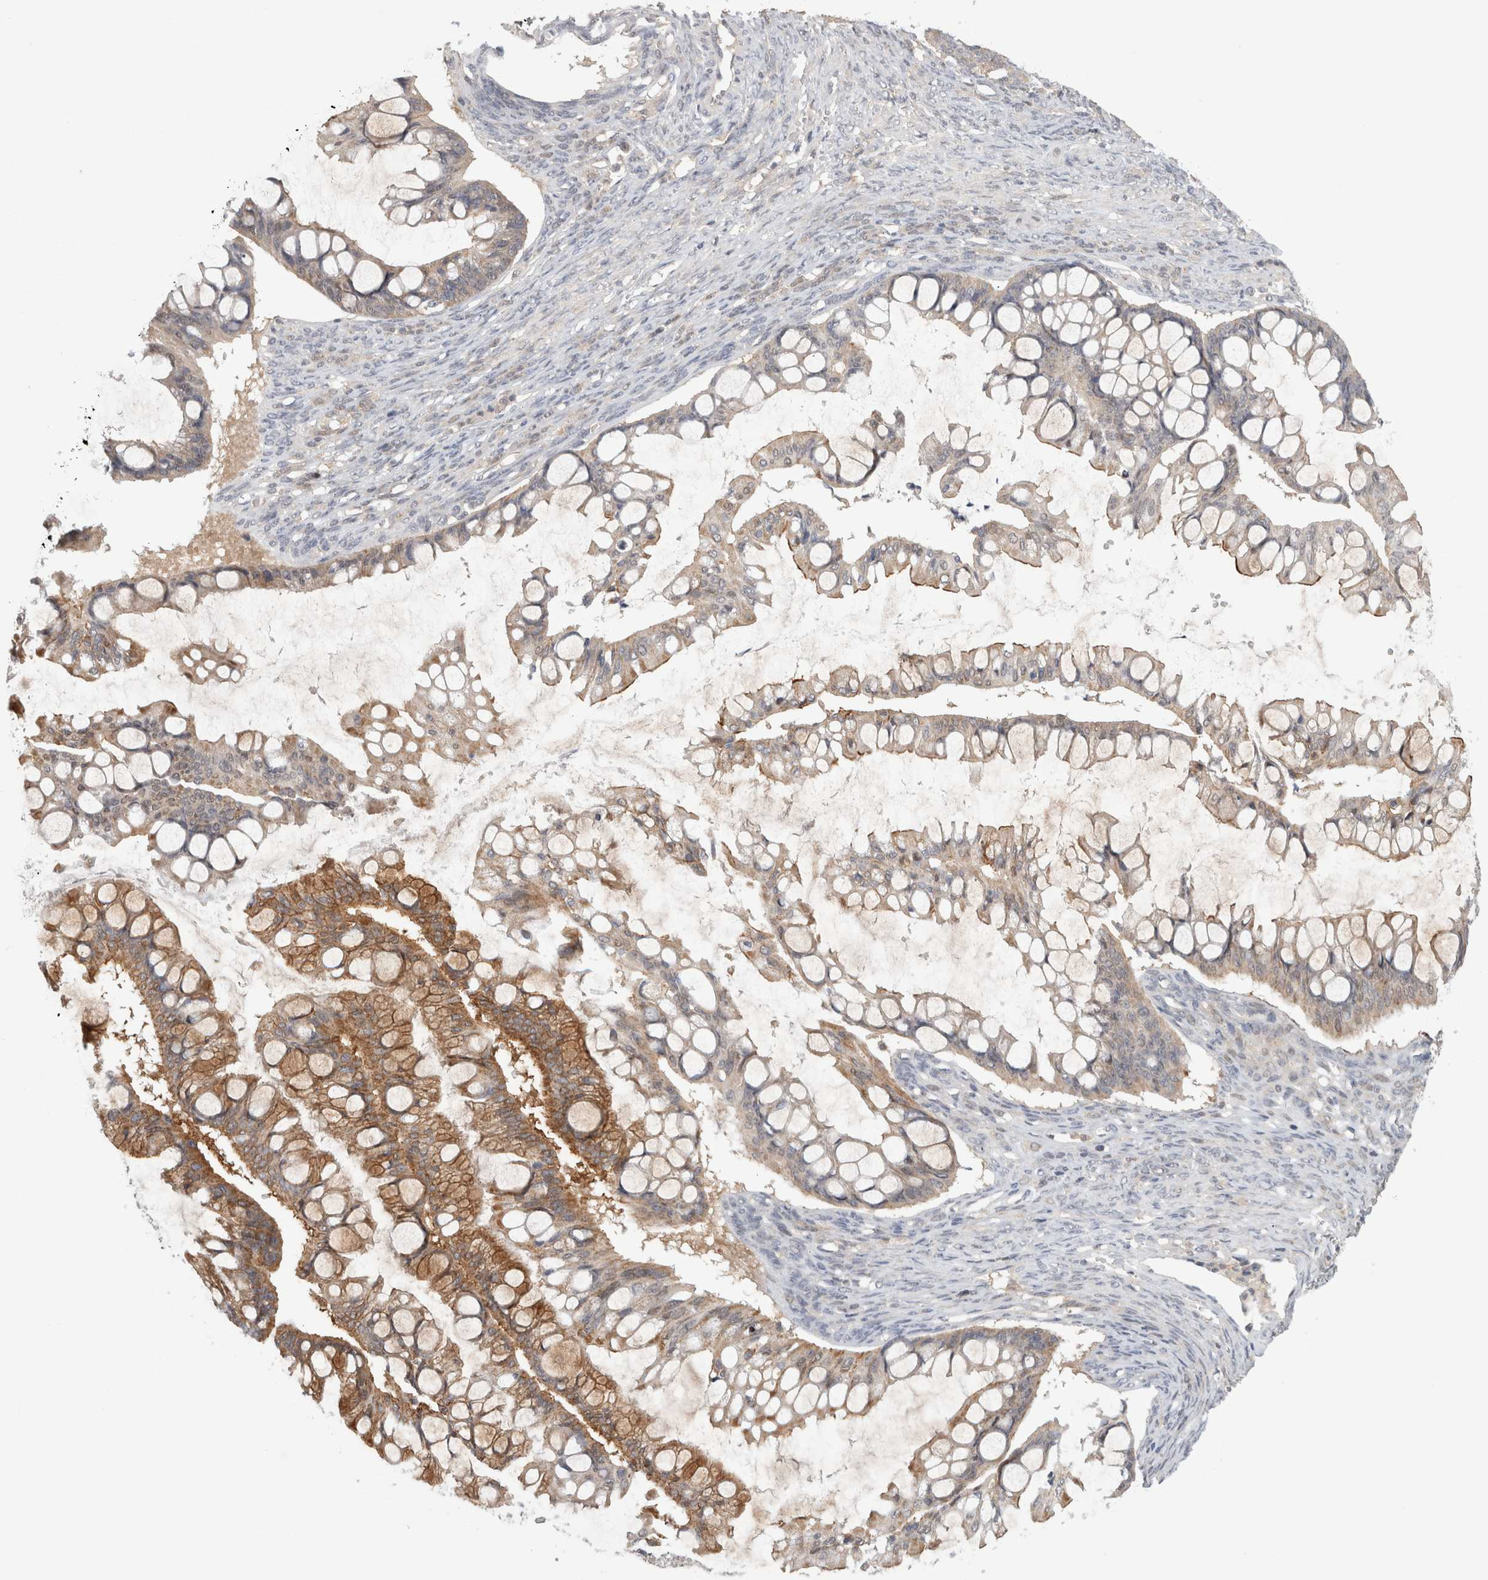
{"staining": {"intensity": "moderate", "quantity": "25%-75%", "location": "cytoplasmic/membranous"}, "tissue": "ovarian cancer", "cell_type": "Tumor cells", "image_type": "cancer", "snomed": [{"axis": "morphology", "description": "Cystadenocarcinoma, mucinous, NOS"}, {"axis": "topography", "description": "Ovary"}], "caption": "Moderate cytoplasmic/membranous protein expression is seen in about 25%-75% of tumor cells in ovarian cancer (mucinous cystadenocarcinoma).", "gene": "PIGP", "patient": {"sex": "female", "age": 73}}